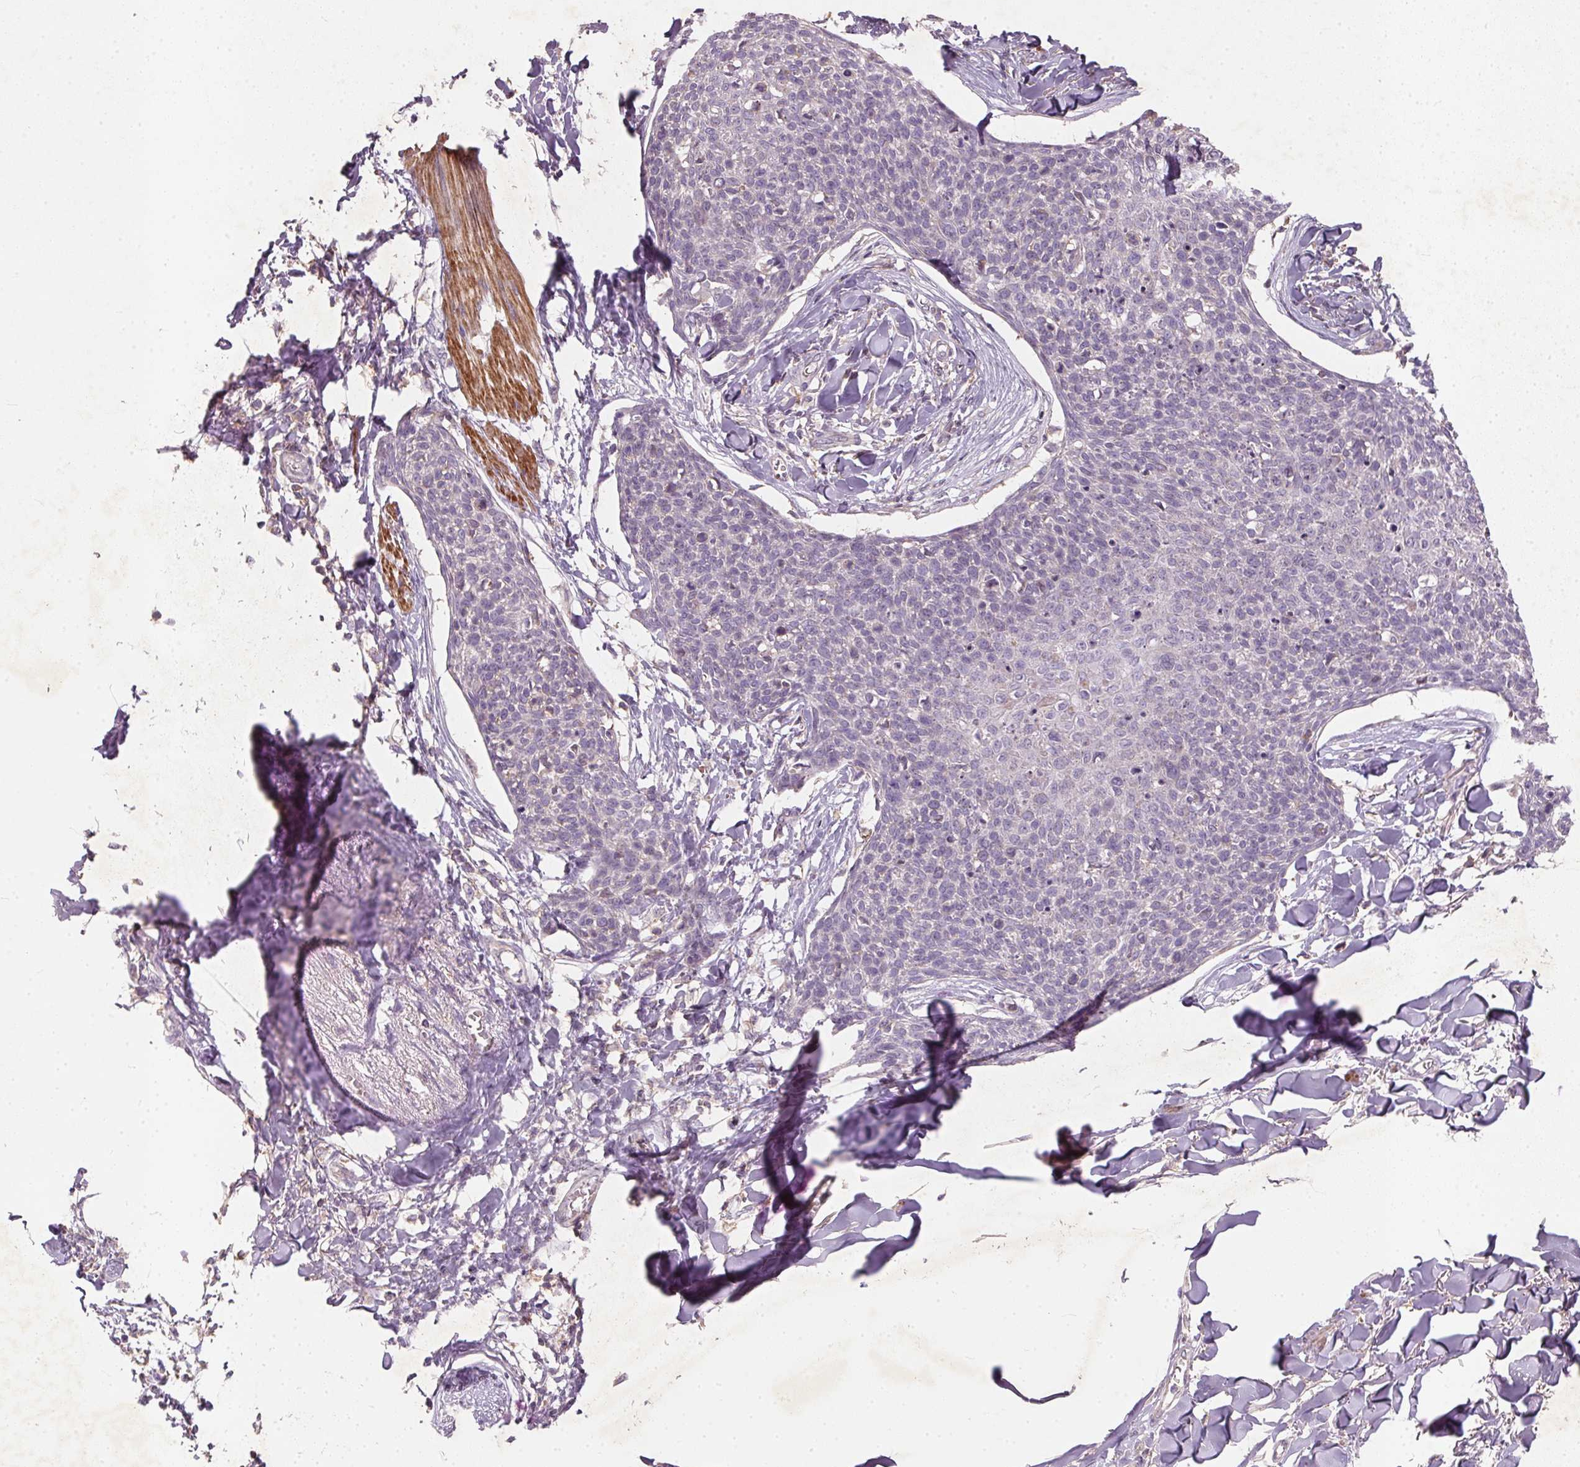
{"staining": {"intensity": "negative", "quantity": "none", "location": "none"}, "tissue": "skin cancer", "cell_type": "Tumor cells", "image_type": "cancer", "snomed": [{"axis": "morphology", "description": "Squamous cell carcinoma, NOS"}, {"axis": "topography", "description": "Skin"}, {"axis": "topography", "description": "Vulva"}], "caption": "High power microscopy image of an immunohistochemistry (IHC) photomicrograph of skin squamous cell carcinoma, revealing no significant expression in tumor cells.", "gene": "KCNK15", "patient": {"sex": "female", "age": 75}}